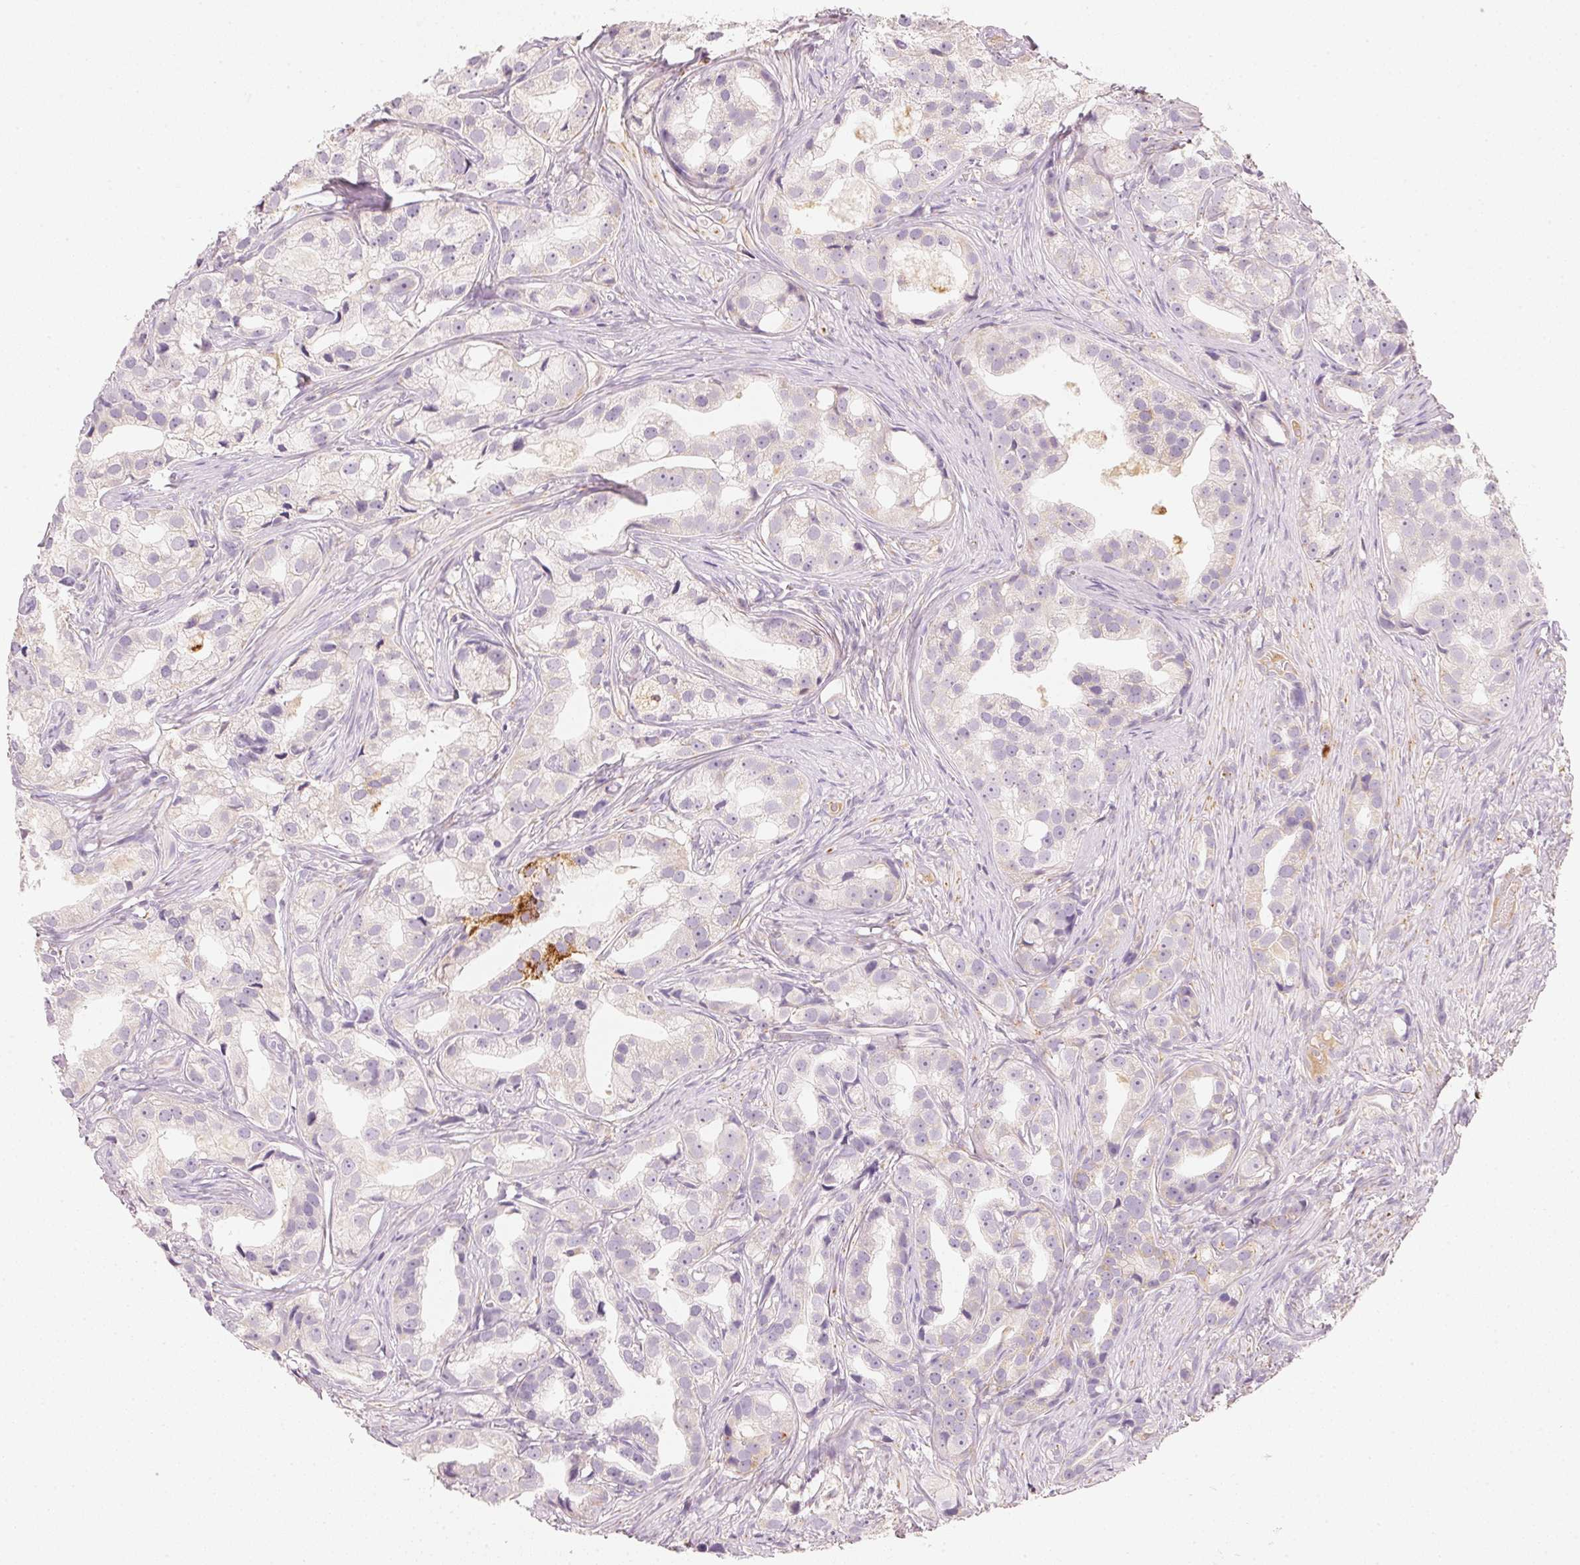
{"staining": {"intensity": "moderate", "quantity": "<25%", "location": "cytoplasmic/membranous"}, "tissue": "prostate cancer", "cell_type": "Tumor cells", "image_type": "cancer", "snomed": [{"axis": "morphology", "description": "Adenocarcinoma, High grade"}, {"axis": "topography", "description": "Prostate"}], "caption": "IHC of prostate cancer (high-grade adenocarcinoma) reveals low levels of moderate cytoplasmic/membranous staining in about <25% of tumor cells. (DAB (3,3'-diaminobenzidine) IHC with brightfield microscopy, high magnification).", "gene": "RMDN2", "patient": {"sex": "male", "age": 75}}